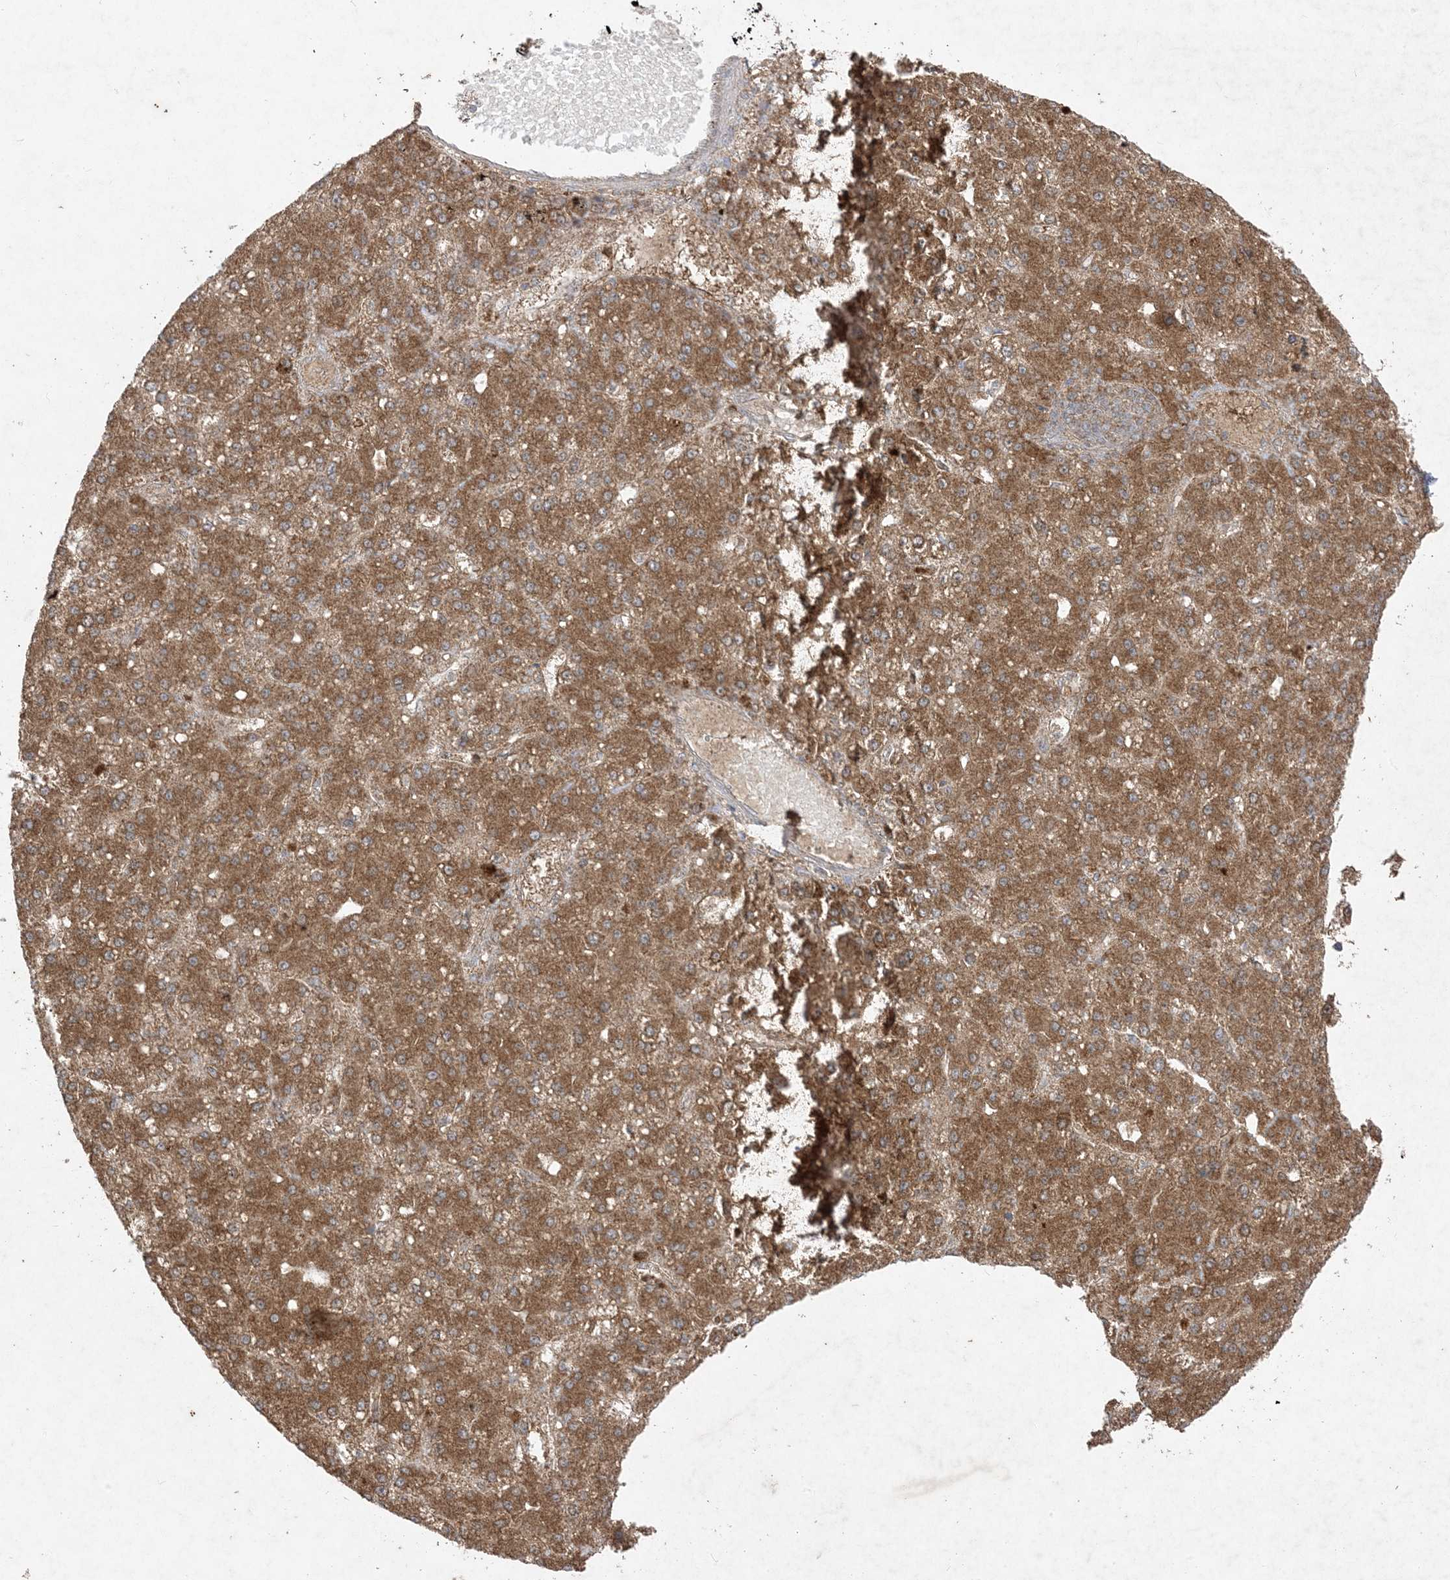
{"staining": {"intensity": "moderate", "quantity": ">75%", "location": "cytoplasmic/membranous"}, "tissue": "liver cancer", "cell_type": "Tumor cells", "image_type": "cancer", "snomed": [{"axis": "morphology", "description": "Carcinoma, Hepatocellular, NOS"}, {"axis": "topography", "description": "Liver"}], "caption": "Hepatocellular carcinoma (liver) was stained to show a protein in brown. There is medium levels of moderate cytoplasmic/membranous expression in approximately >75% of tumor cells.", "gene": "UBE2C", "patient": {"sex": "male", "age": 67}}